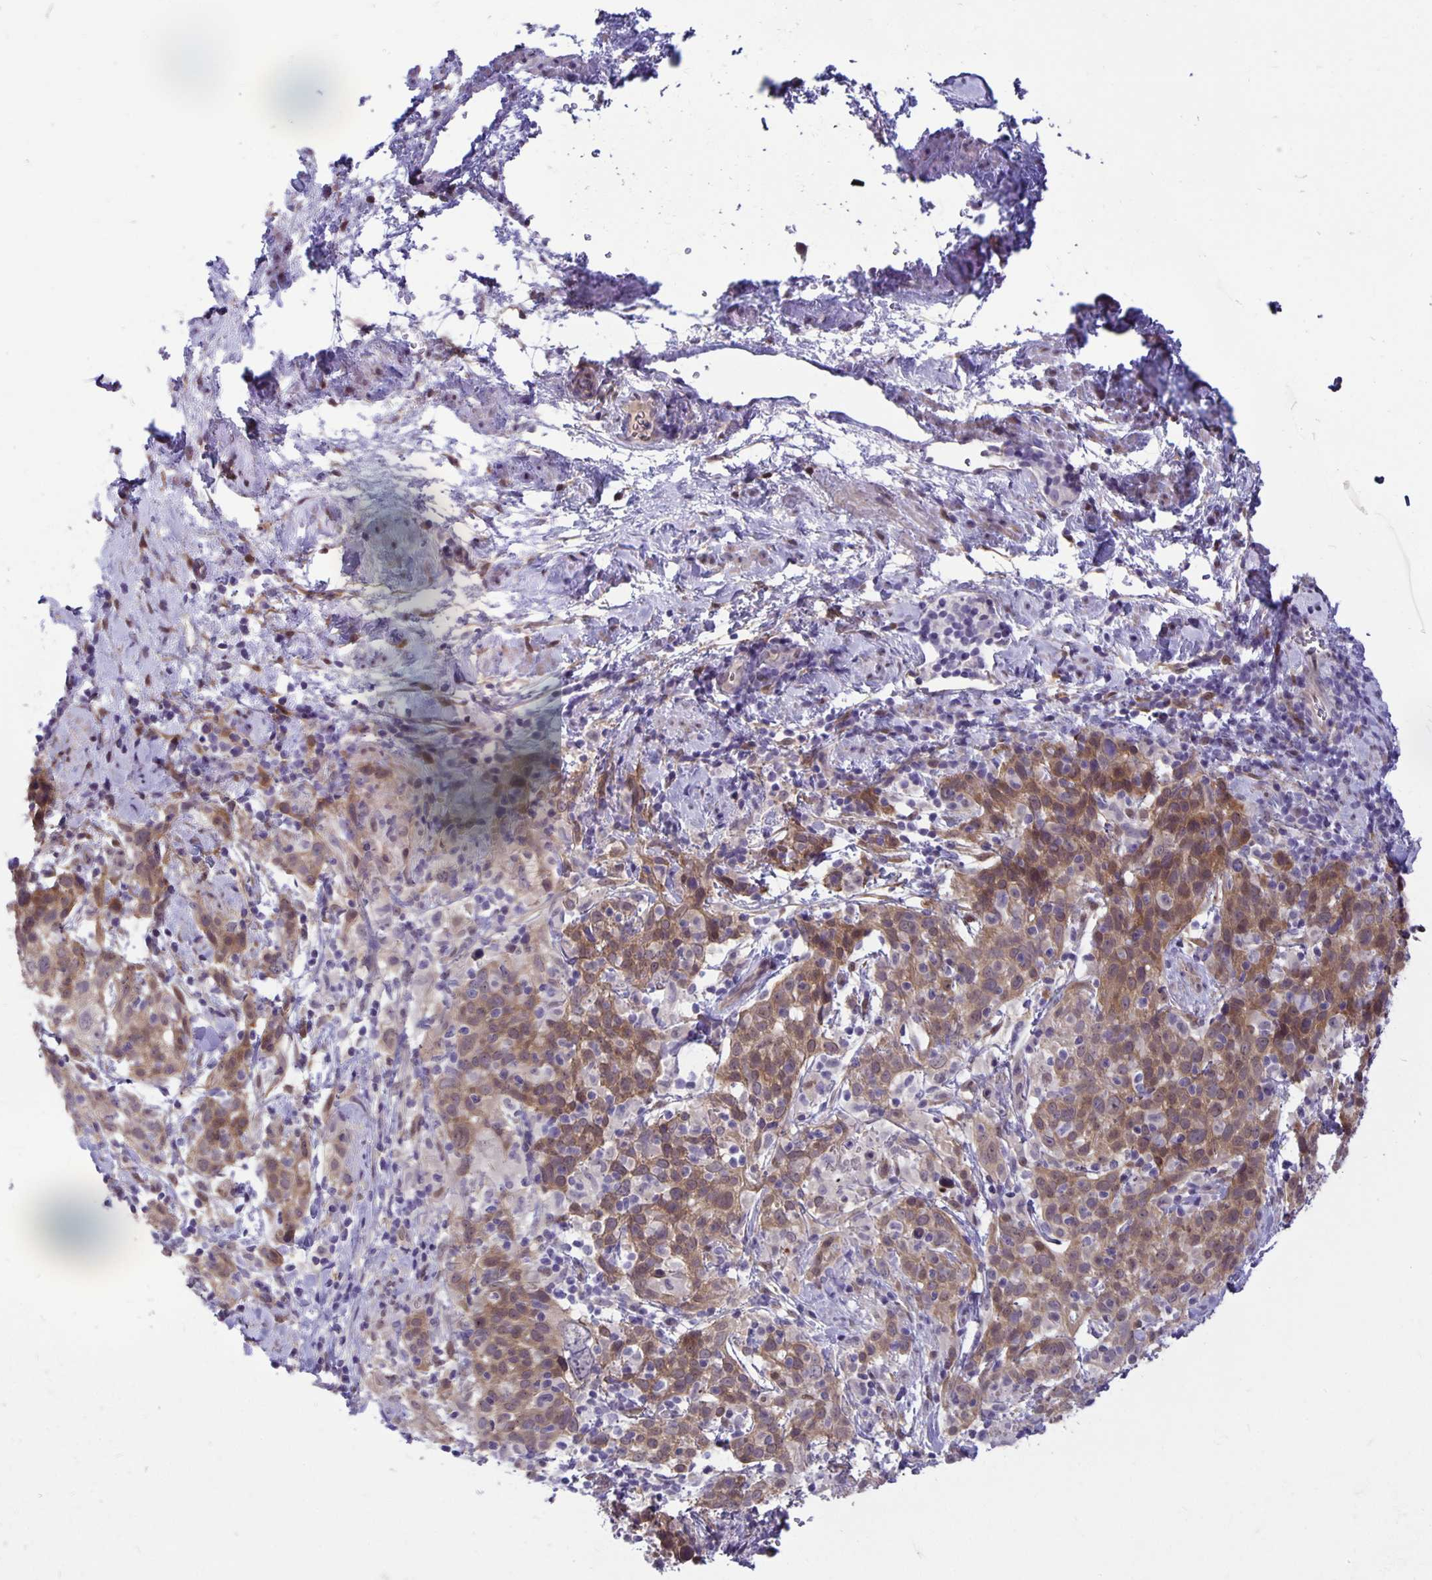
{"staining": {"intensity": "moderate", "quantity": ">75%", "location": "cytoplasmic/membranous"}, "tissue": "cervical cancer", "cell_type": "Tumor cells", "image_type": "cancer", "snomed": [{"axis": "morphology", "description": "Squamous cell carcinoma, NOS"}, {"axis": "topography", "description": "Cervix"}], "caption": "A brown stain shows moderate cytoplasmic/membranous expression of a protein in human cervical squamous cell carcinoma tumor cells. (Brightfield microscopy of DAB IHC at high magnification).", "gene": "TAX1BP3", "patient": {"sex": "female", "age": 61}}